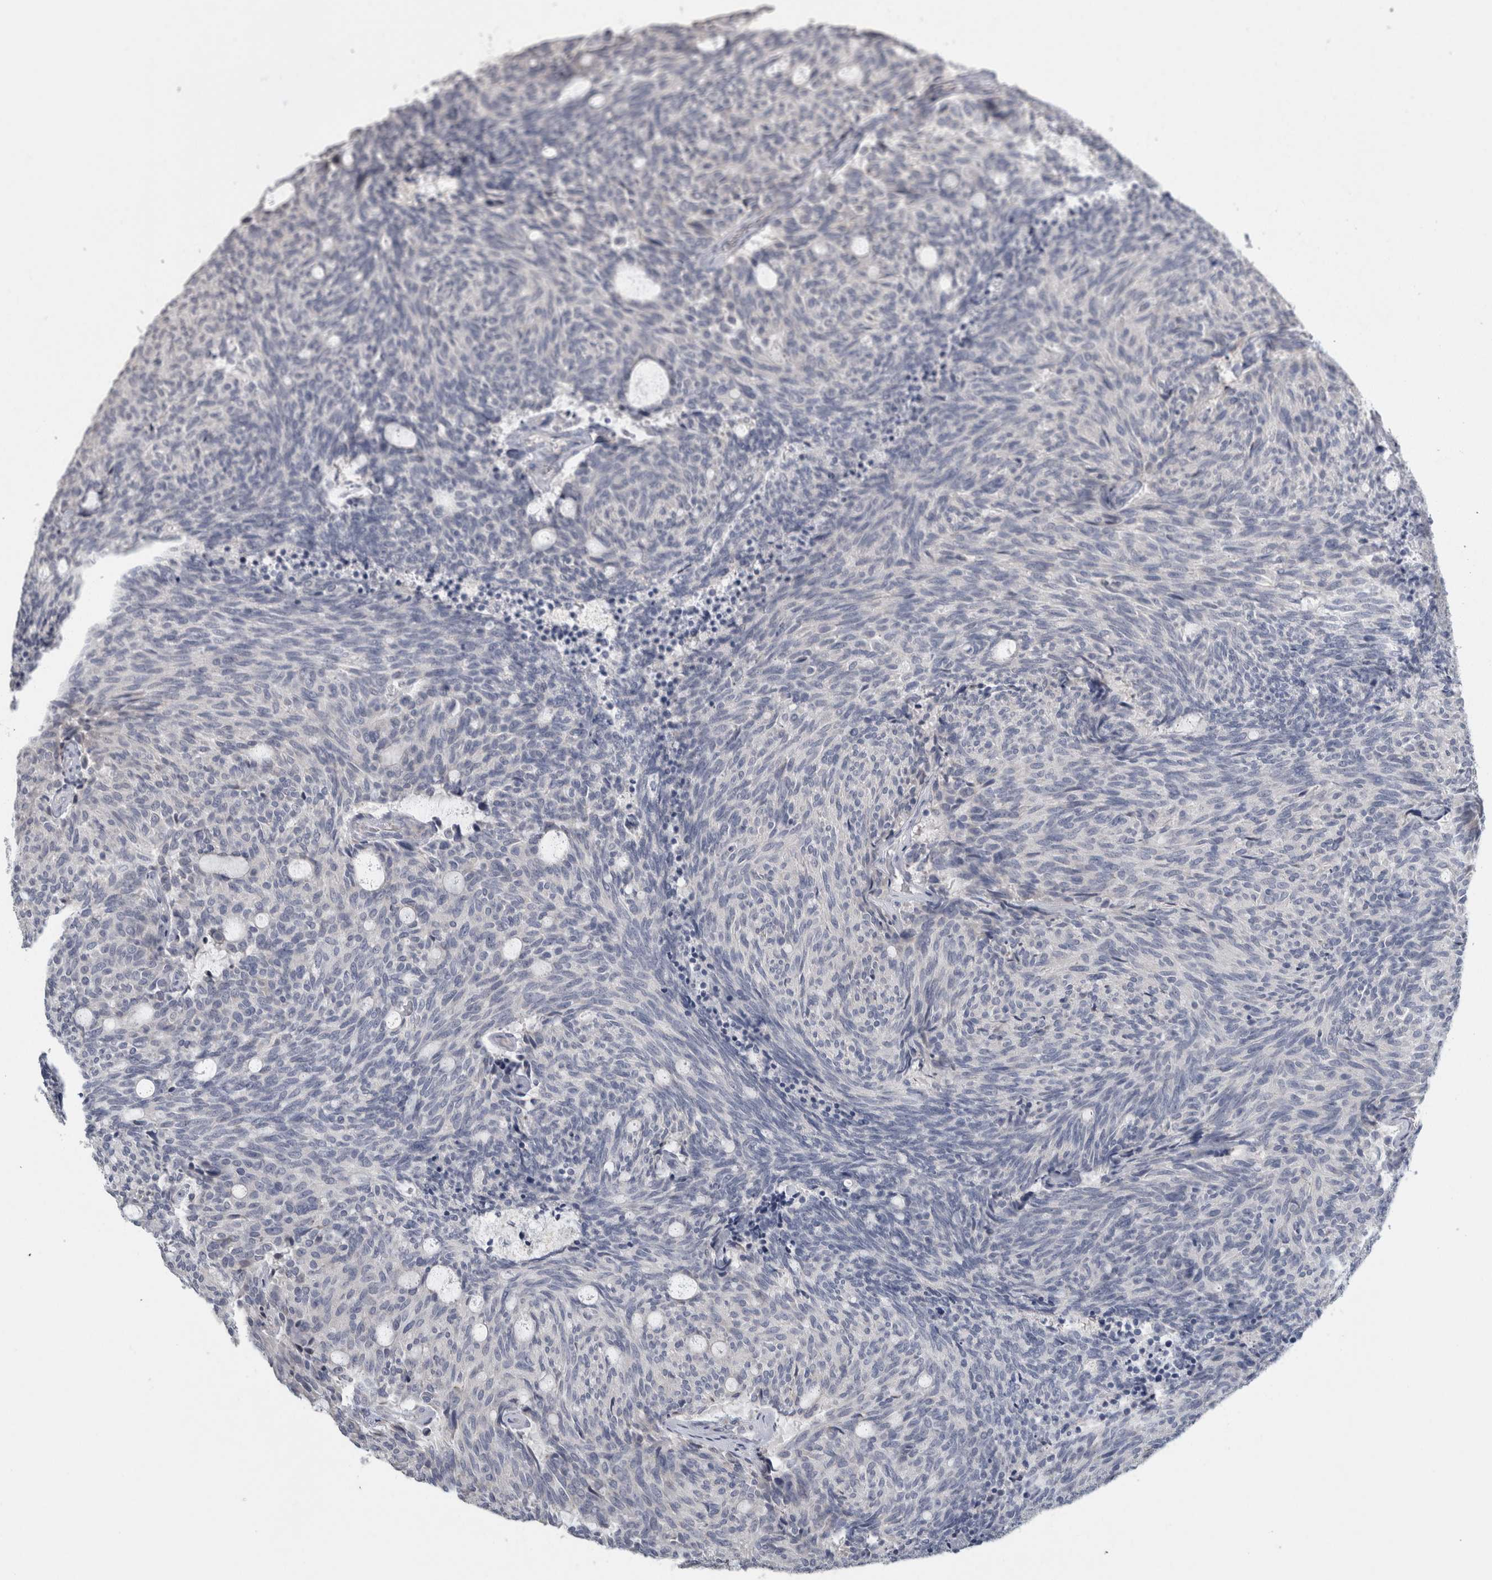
{"staining": {"intensity": "negative", "quantity": "none", "location": "none"}, "tissue": "carcinoid", "cell_type": "Tumor cells", "image_type": "cancer", "snomed": [{"axis": "morphology", "description": "Carcinoid, malignant, NOS"}, {"axis": "topography", "description": "Pancreas"}], "caption": "There is no significant expression in tumor cells of carcinoid.", "gene": "NEFM", "patient": {"sex": "female", "age": 54}}